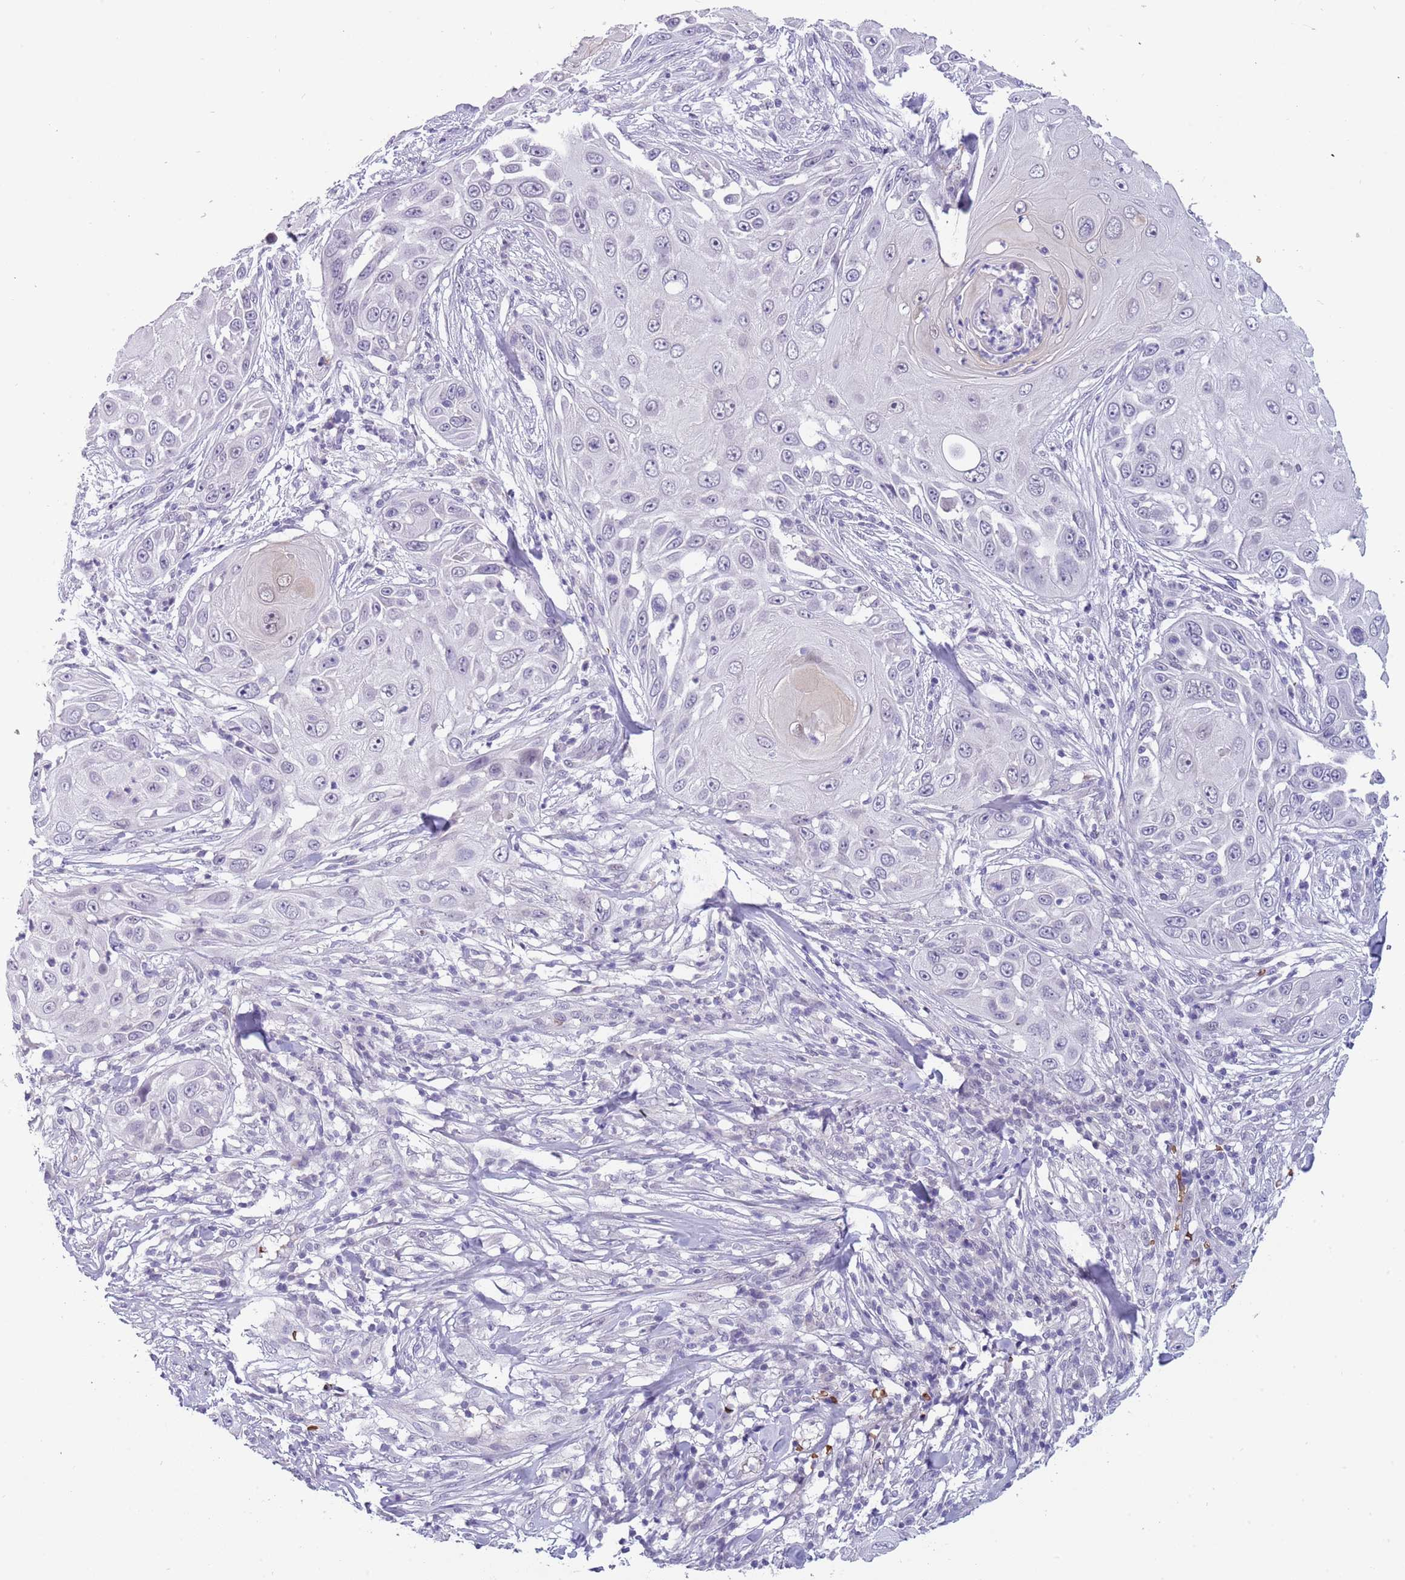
{"staining": {"intensity": "negative", "quantity": "none", "location": "none"}, "tissue": "skin cancer", "cell_type": "Tumor cells", "image_type": "cancer", "snomed": [{"axis": "morphology", "description": "Squamous cell carcinoma, NOS"}, {"axis": "topography", "description": "Skin"}], "caption": "Tumor cells are negative for protein expression in human skin squamous cell carcinoma.", "gene": "LYPD6B", "patient": {"sex": "female", "age": 44}}